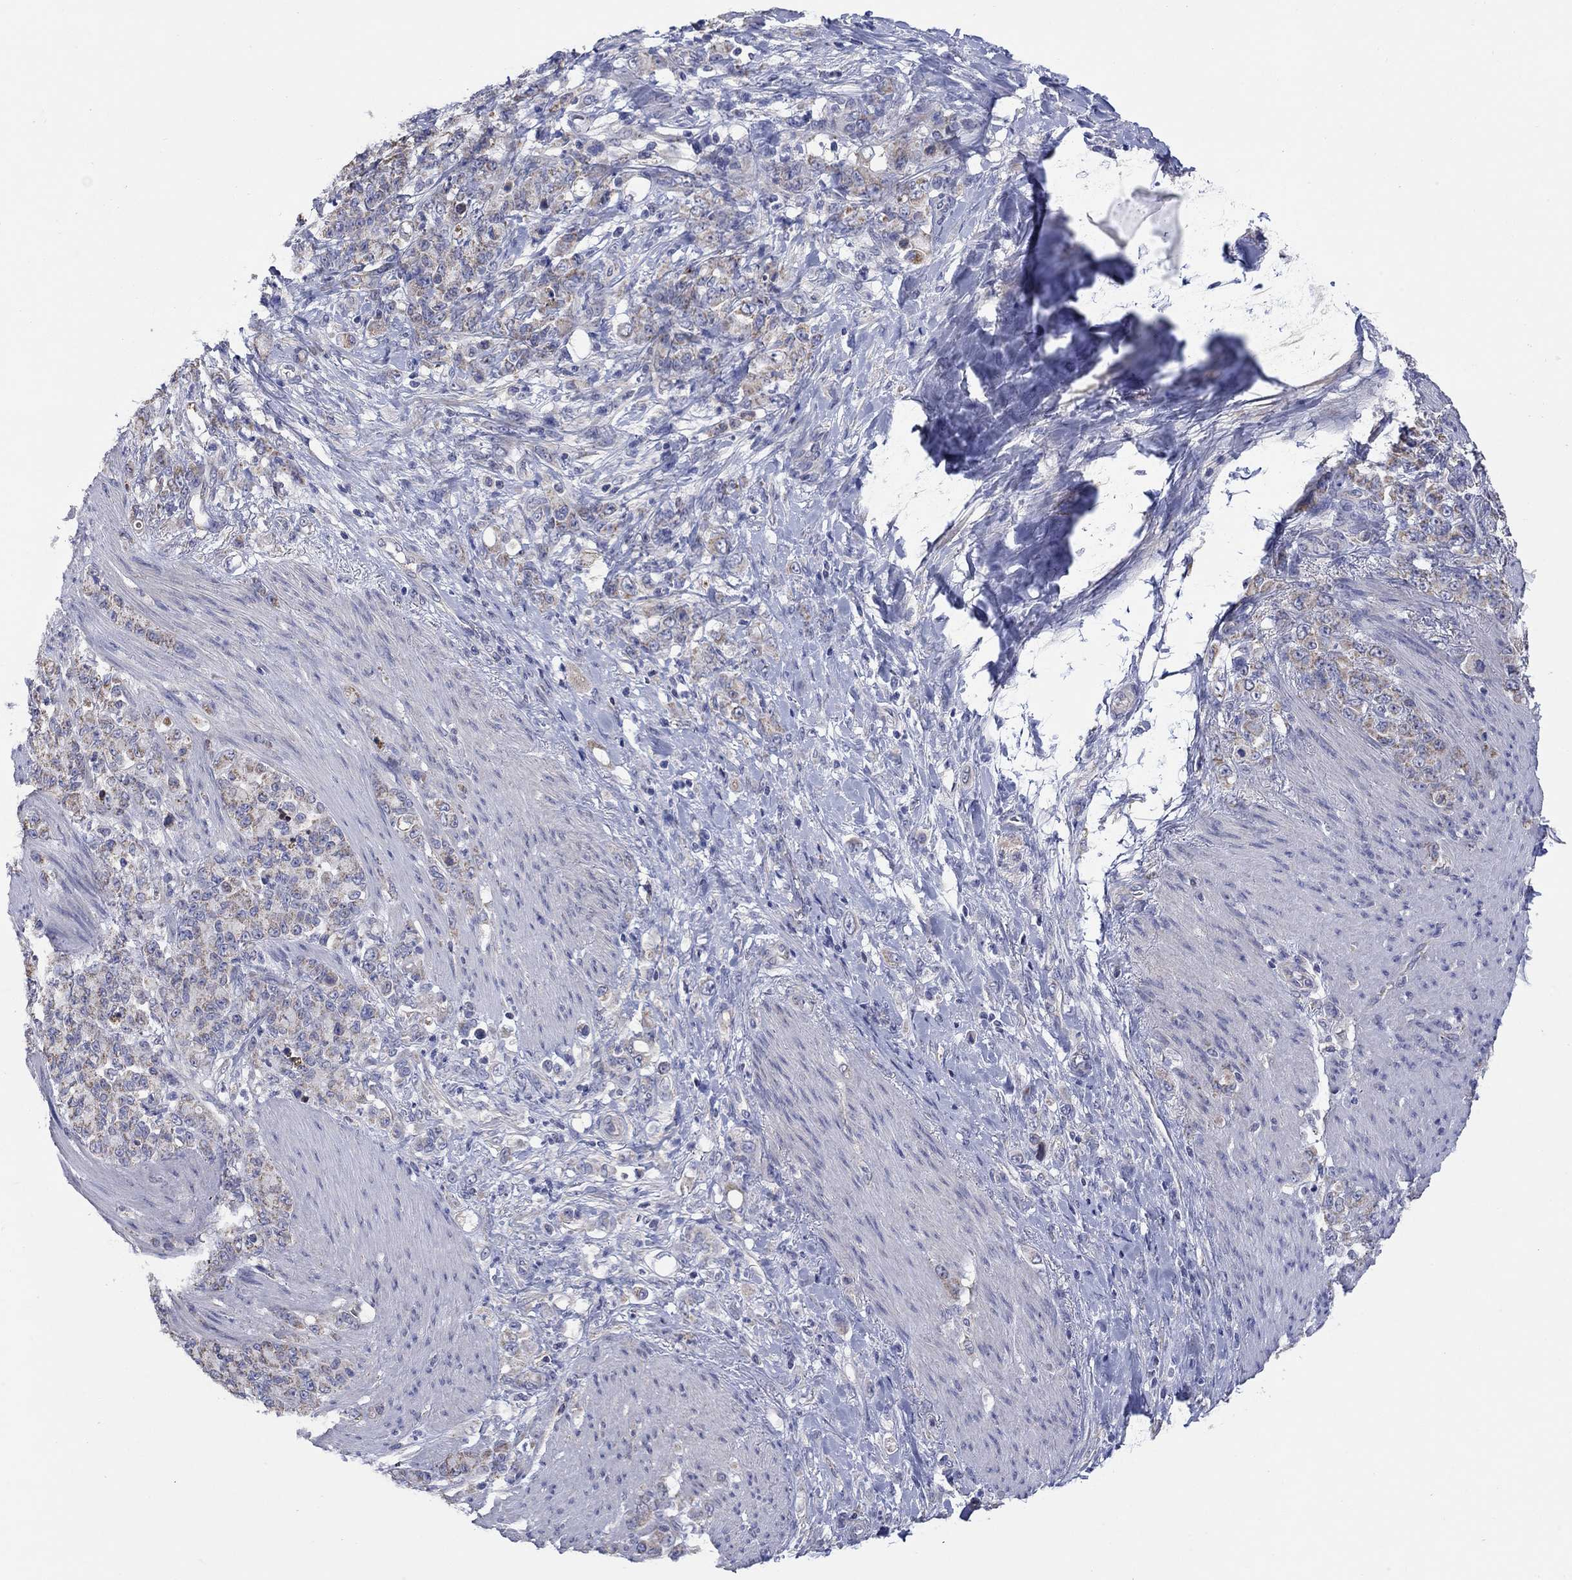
{"staining": {"intensity": "moderate", "quantity": ">75%", "location": "cytoplasmic/membranous"}, "tissue": "stomach cancer", "cell_type": "Tumor cells", "image_type": "cancer", "snomed": [{"axis": "morphology", "description": "Adenocarcinoma, NOS"}, {"axis": "topography", "description": "Stomach"}], "caption": "A micrograph of stomach adenocarcinoma stained for a protein displays moderate cytoplasmic/membranous brown staining in tumor cells.", "gene": "CLVS1", "patient": {"sex": "female", "age": 79}}